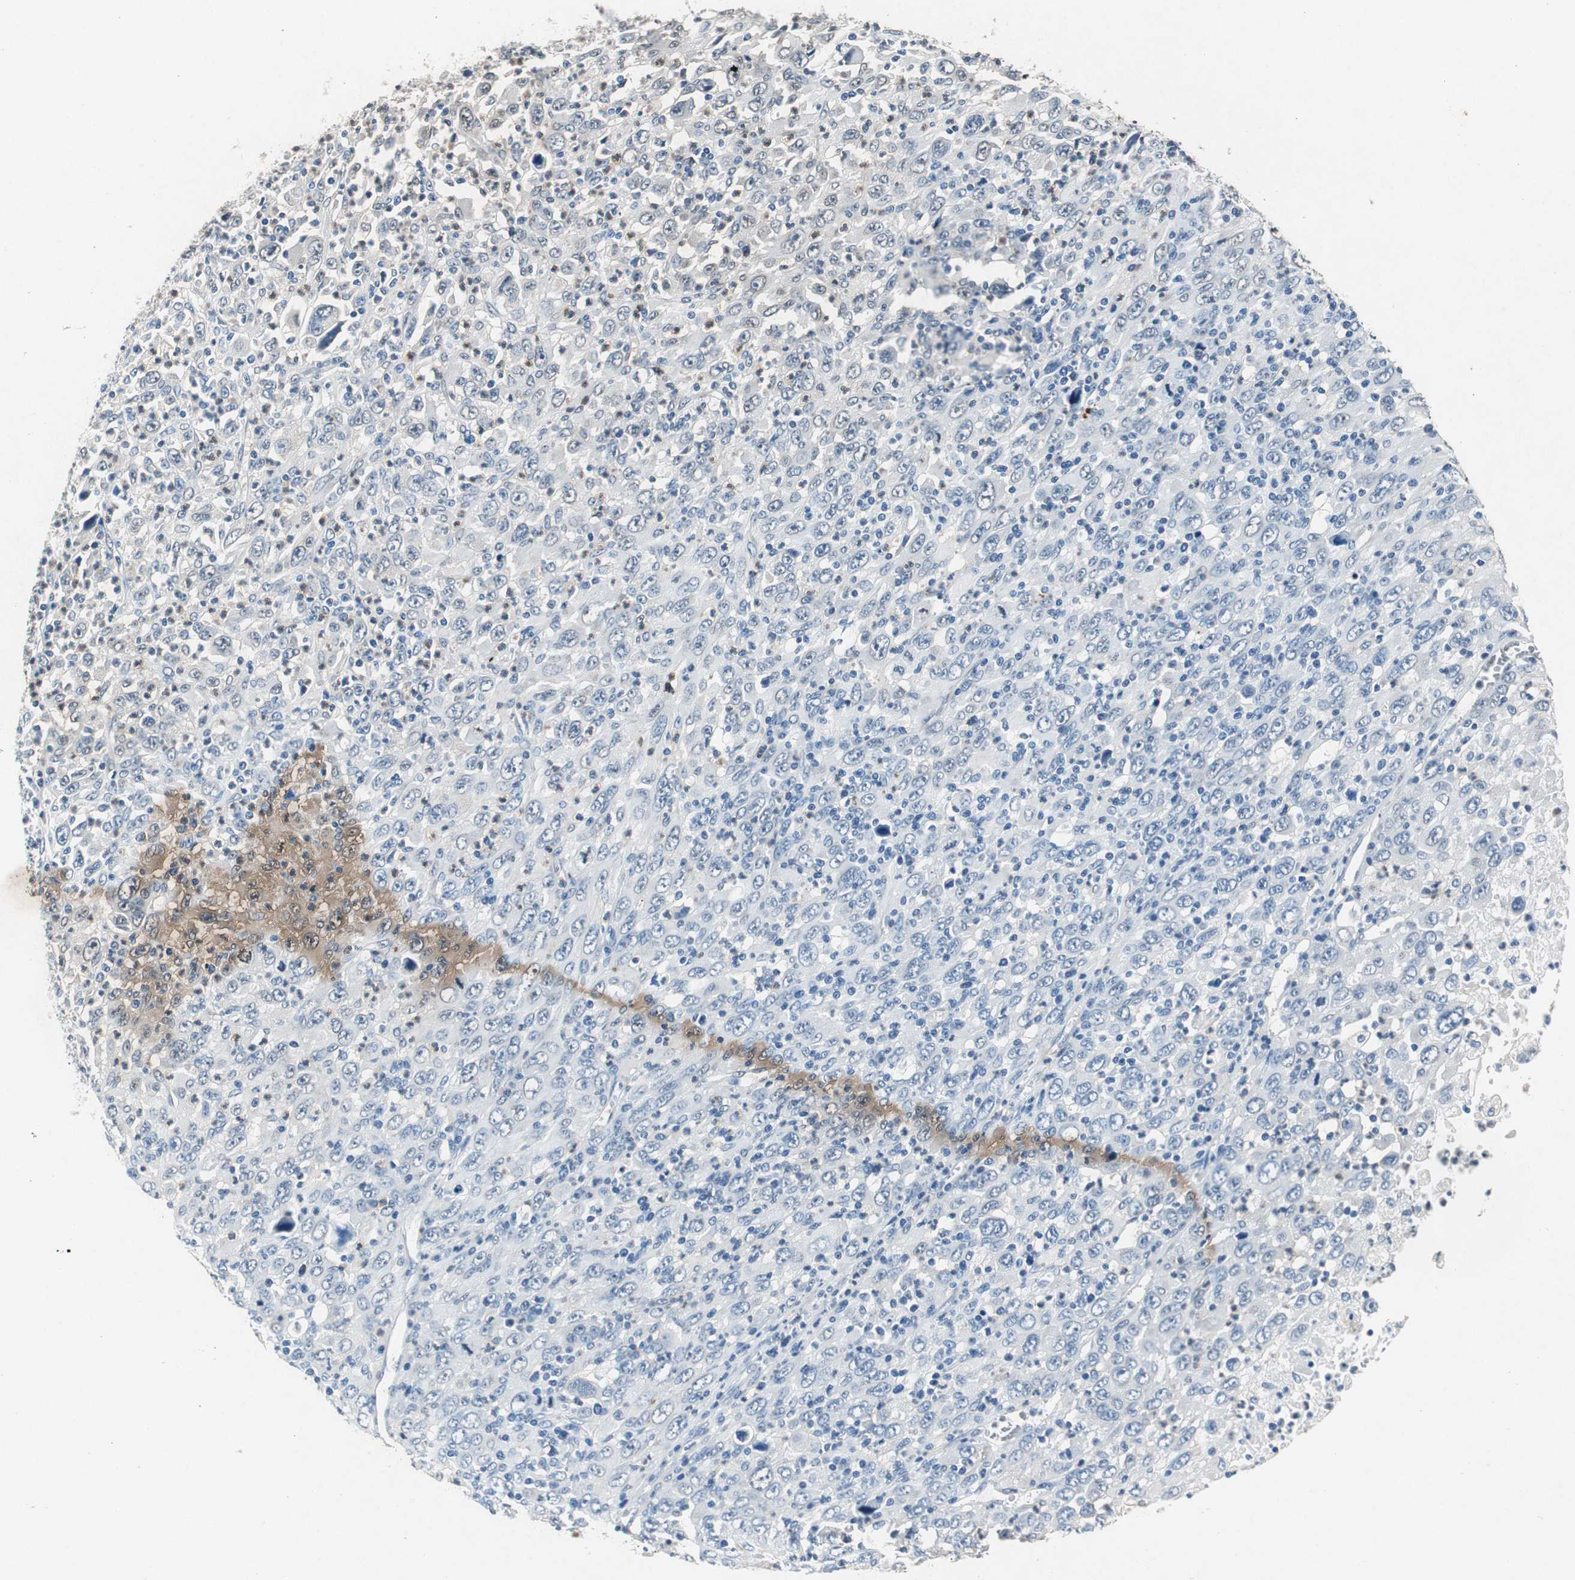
{"staining": {"intensity": "negative", "quantity": "none", "location": "none"}, "tissue": "melanoma", "cell_type": "Tumor cells", "image_type": "cancer", "snomed": [{"axis": "morphology", "description": "Malignant melanoma, Metastatic site"}, {"axis": "topography", "description": "Skin"}], "caption": "The photomicrograph reveals no significant expression in tumor cells of melanoma.", "gene": "RPL35", "patient": {"sex": "female", "age": 56}}